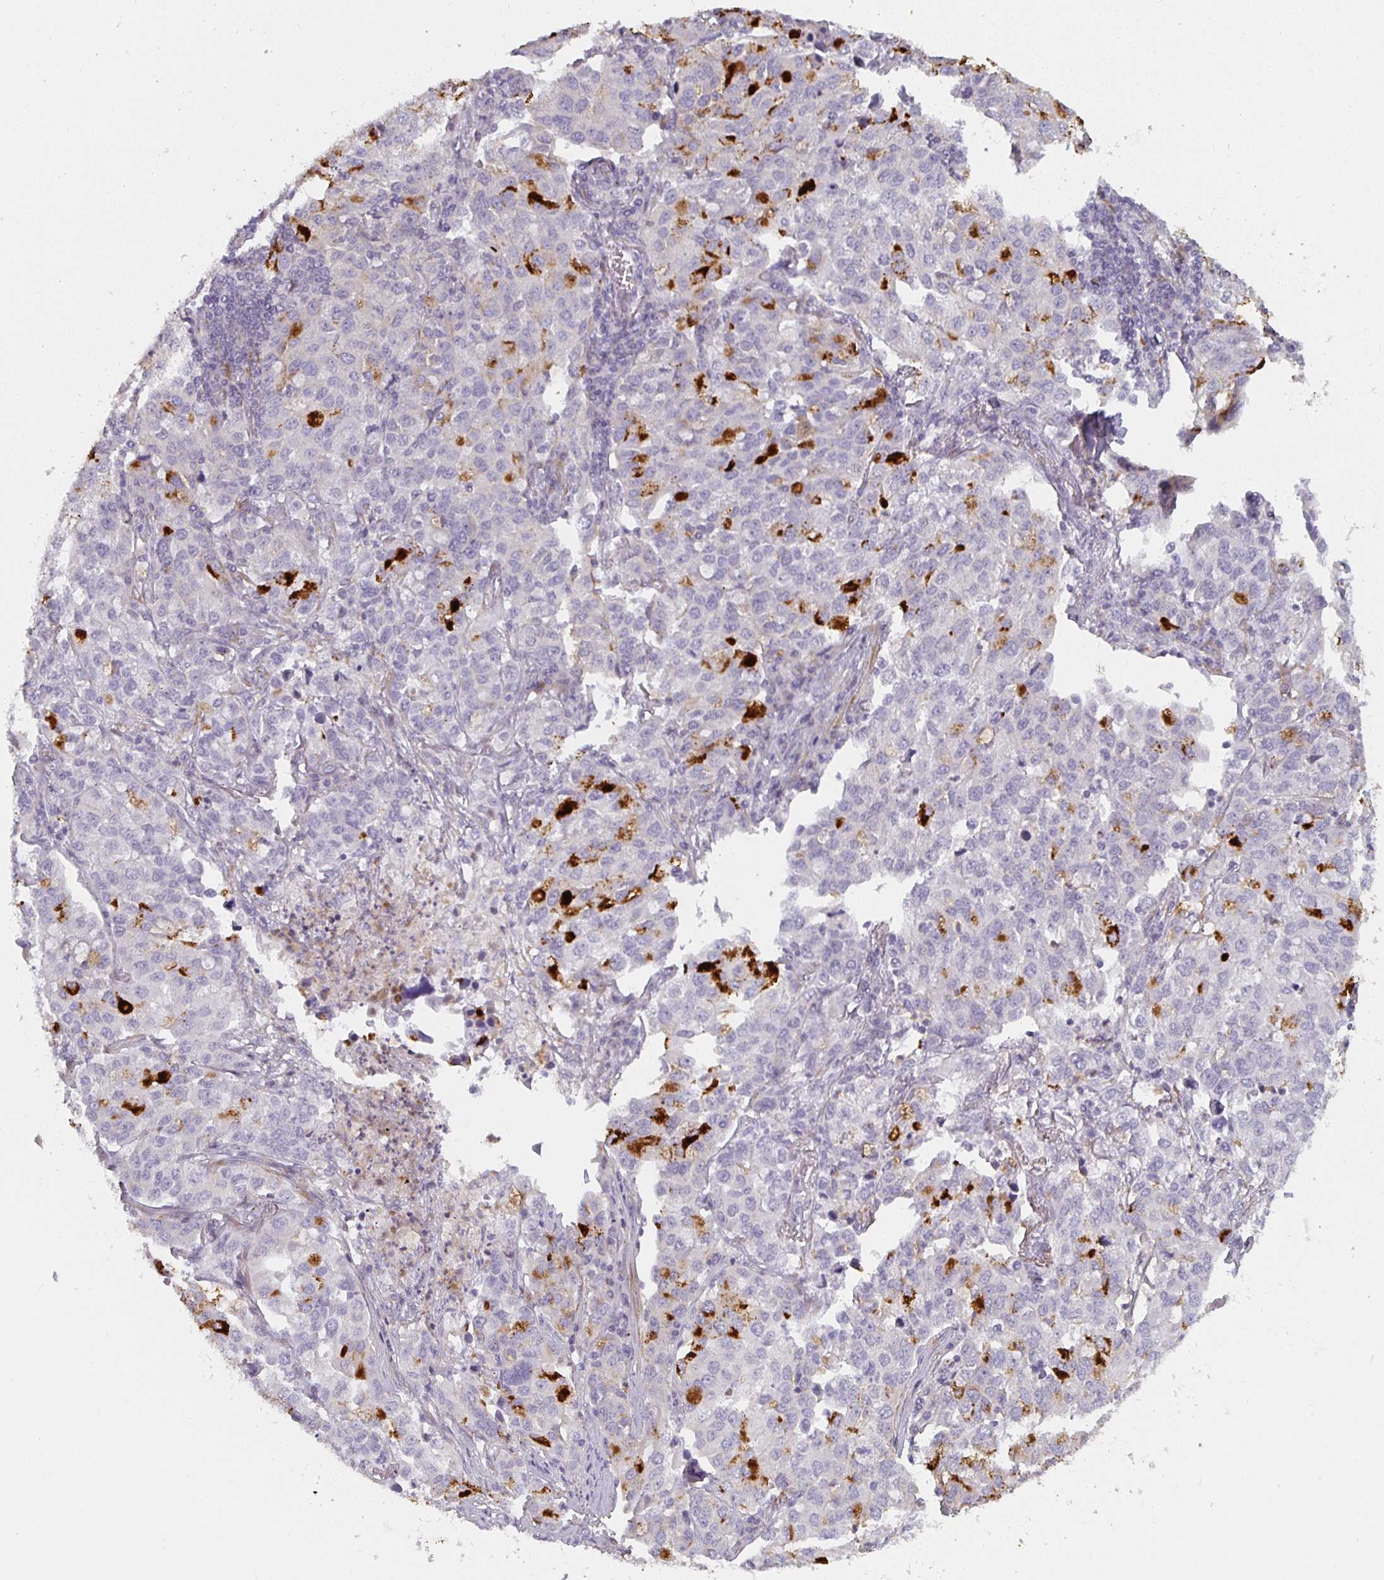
{"staining": {"intensity": "strong", "quantity": "<25%", "location": "cytoplasmic/membranous"}, "tissue": "lung cancer", "cell_type": "Tumor cells", "image_type": "cancer", "snomed": [{"axis": "morphology", "description": "Adenocarcinoma, NOS"}, {"axis": "morphology", "description": "Adenocarcinoma, metastatic, NOS"}, {"axis": "topography", "description": "Lymph node"}, {"axis": "topography", "description": "Lung"}], "caption": "A medium amount of strong cytoplasmic/membranous expression is seen in approximately <25% of tumor cells in lung cancer (adenocarcinoma) tissue. Using DAB (brown) and hematoxylin (blue) stains, captured at high magnification using brightfield microscopy.", "gene": "CTHRC1", "patient": {"sex": "female", "age": 65}}